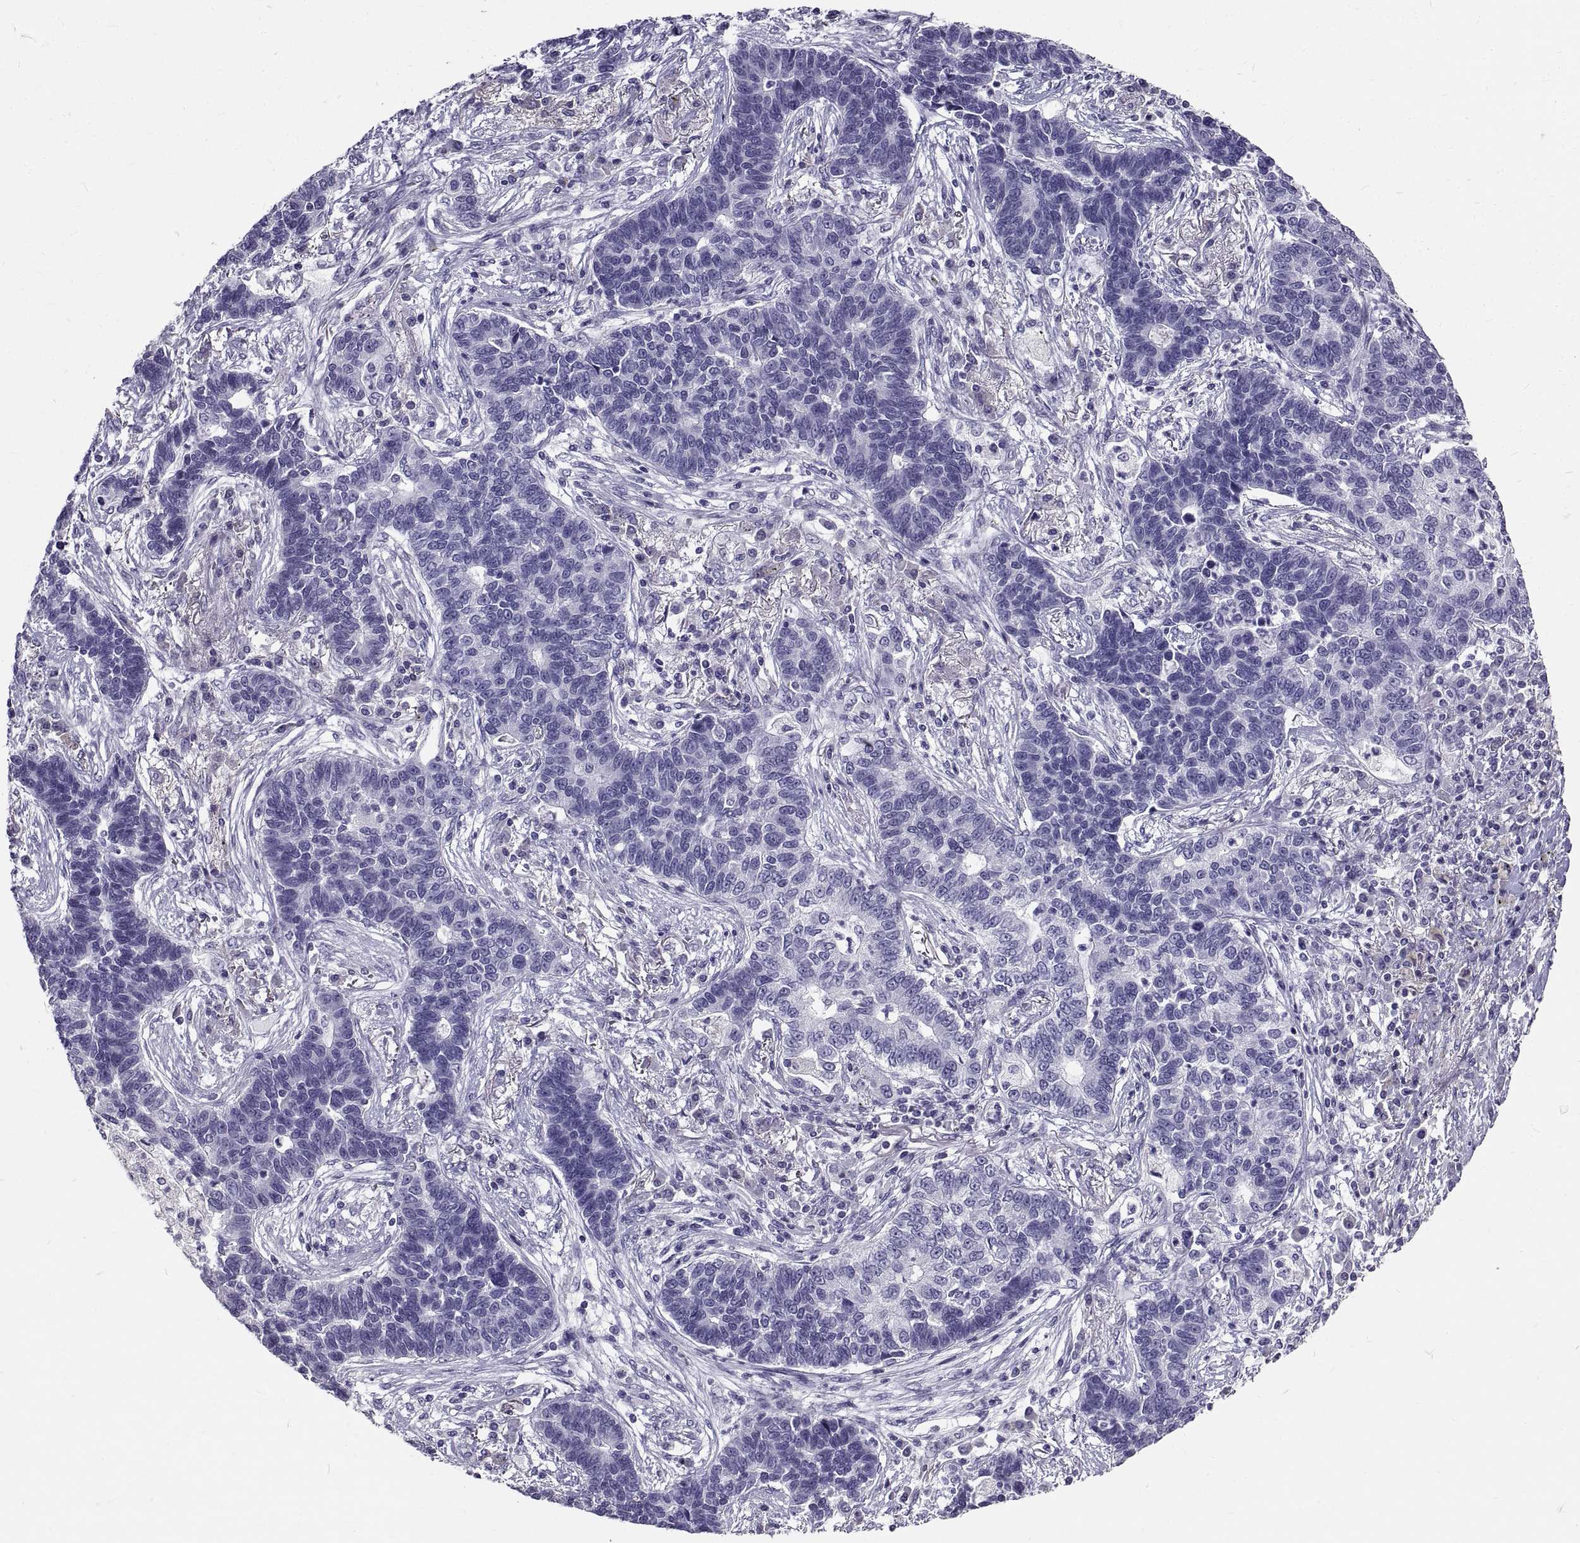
{"staining": {"intensity": "negative", "quantity": "none", "location": "none"}, "tissue": "lung cancer", "cell_type": "Tumor cells", "image_type": "cancer", "snomed": [{"axis": "morphology", "description": "Adenocarcinoma, NOS"}, {"axis": "topography", "description": "Lung"}], "caption": "Photomicrograph shows no significant protein staining in tumor cells of lung cancer.", "gene": "GNG12", "patient": {"sex": "female", "age": 57}}